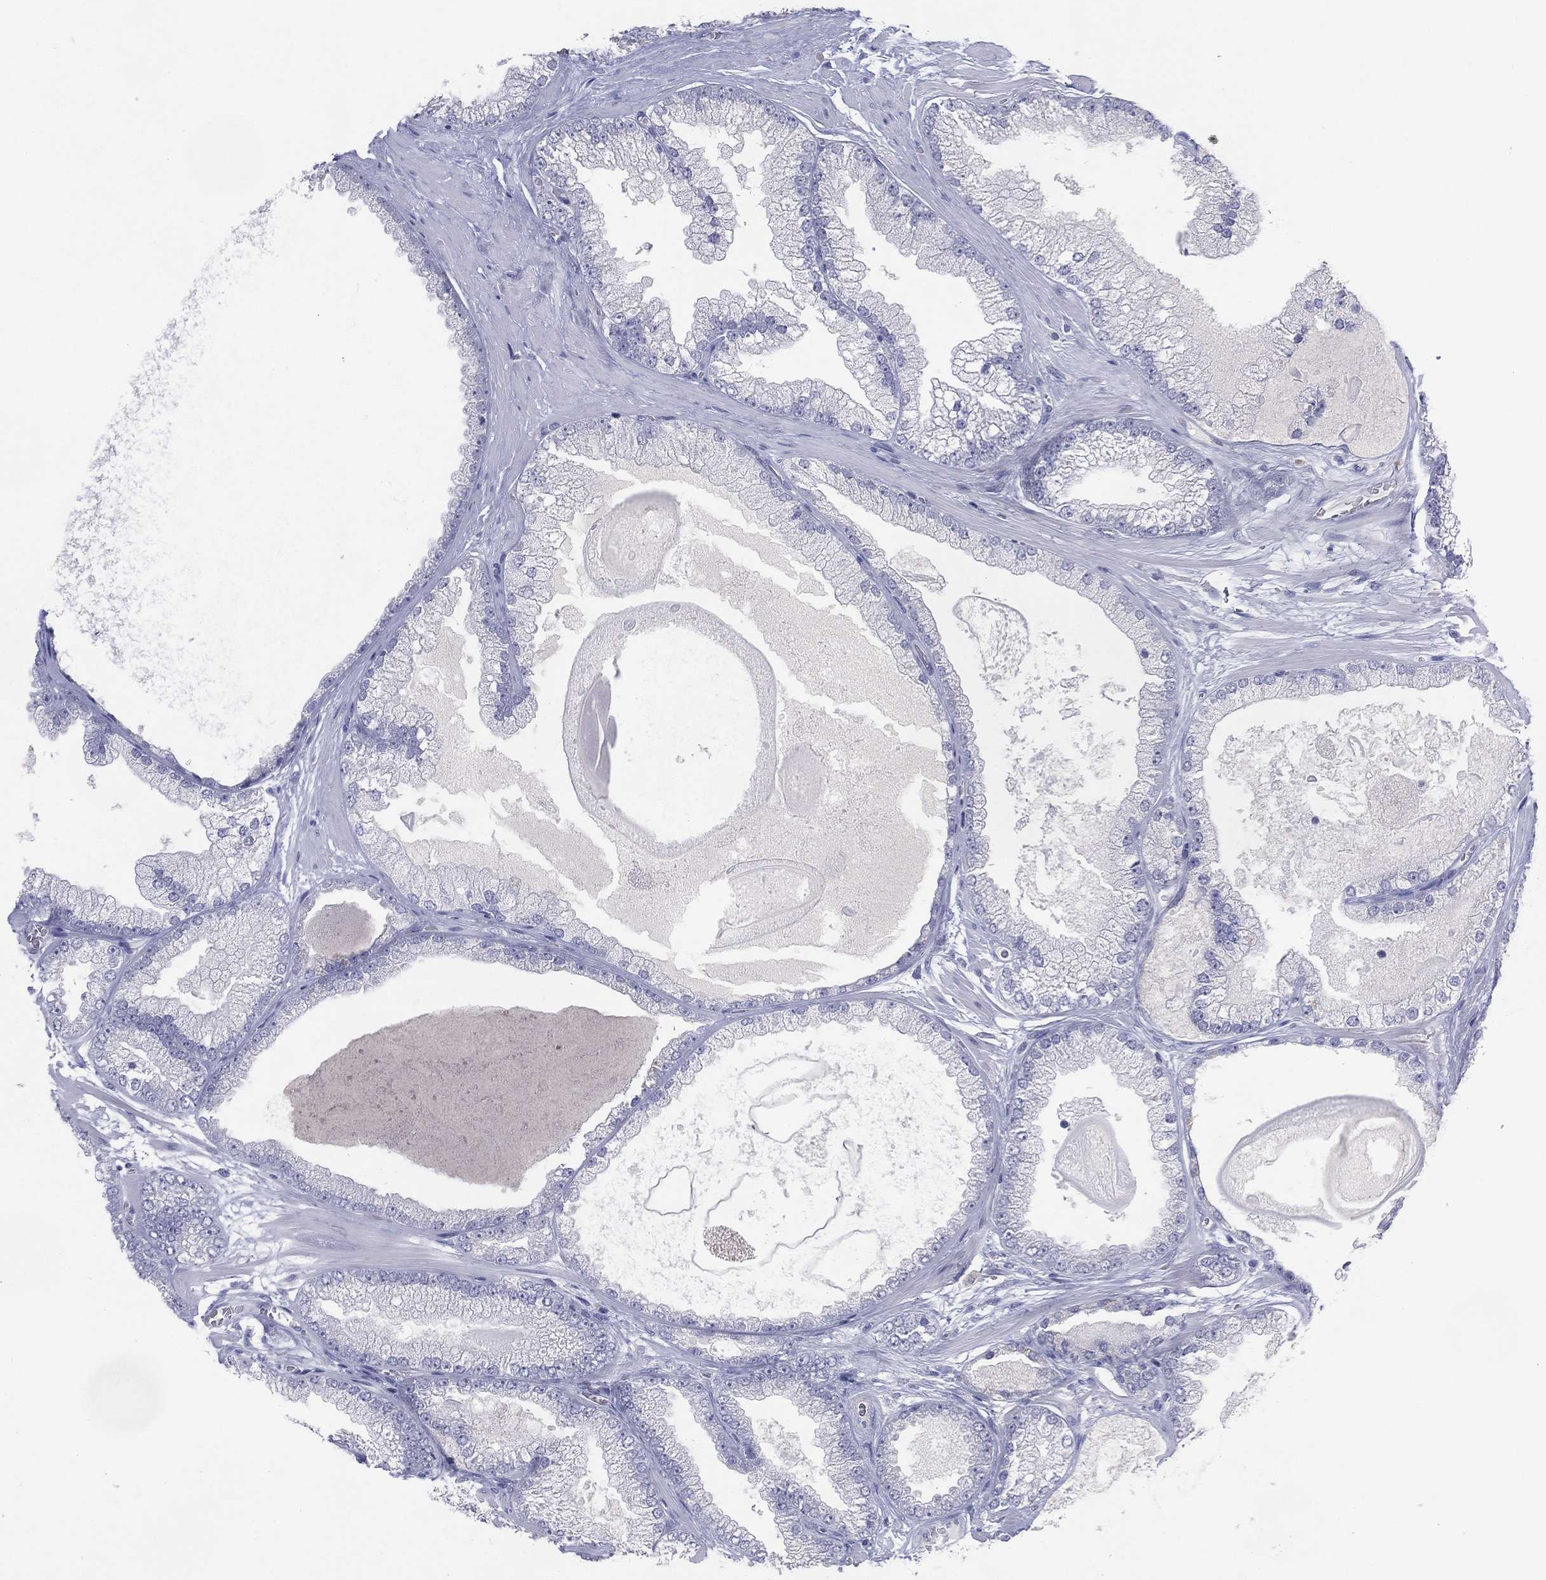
{"staining": {"intensity": "negative", "quantity": "none", "location": "none"}, "tissue": "prostate cancer", "cell_type": "Tumor cells", "image_type": "cancer", "snomed": [{"axis": "morphology", "description": "Adenocarcinoma, Low grade"}, {"axis": "topography", "description": "Prostate"}], "caption": "Tumor cells are negative for brown protein staining in prostate low-grade adenocarcinoma.", "gene": "KRT35", "patient": {"sex": "male", "age": 57}}